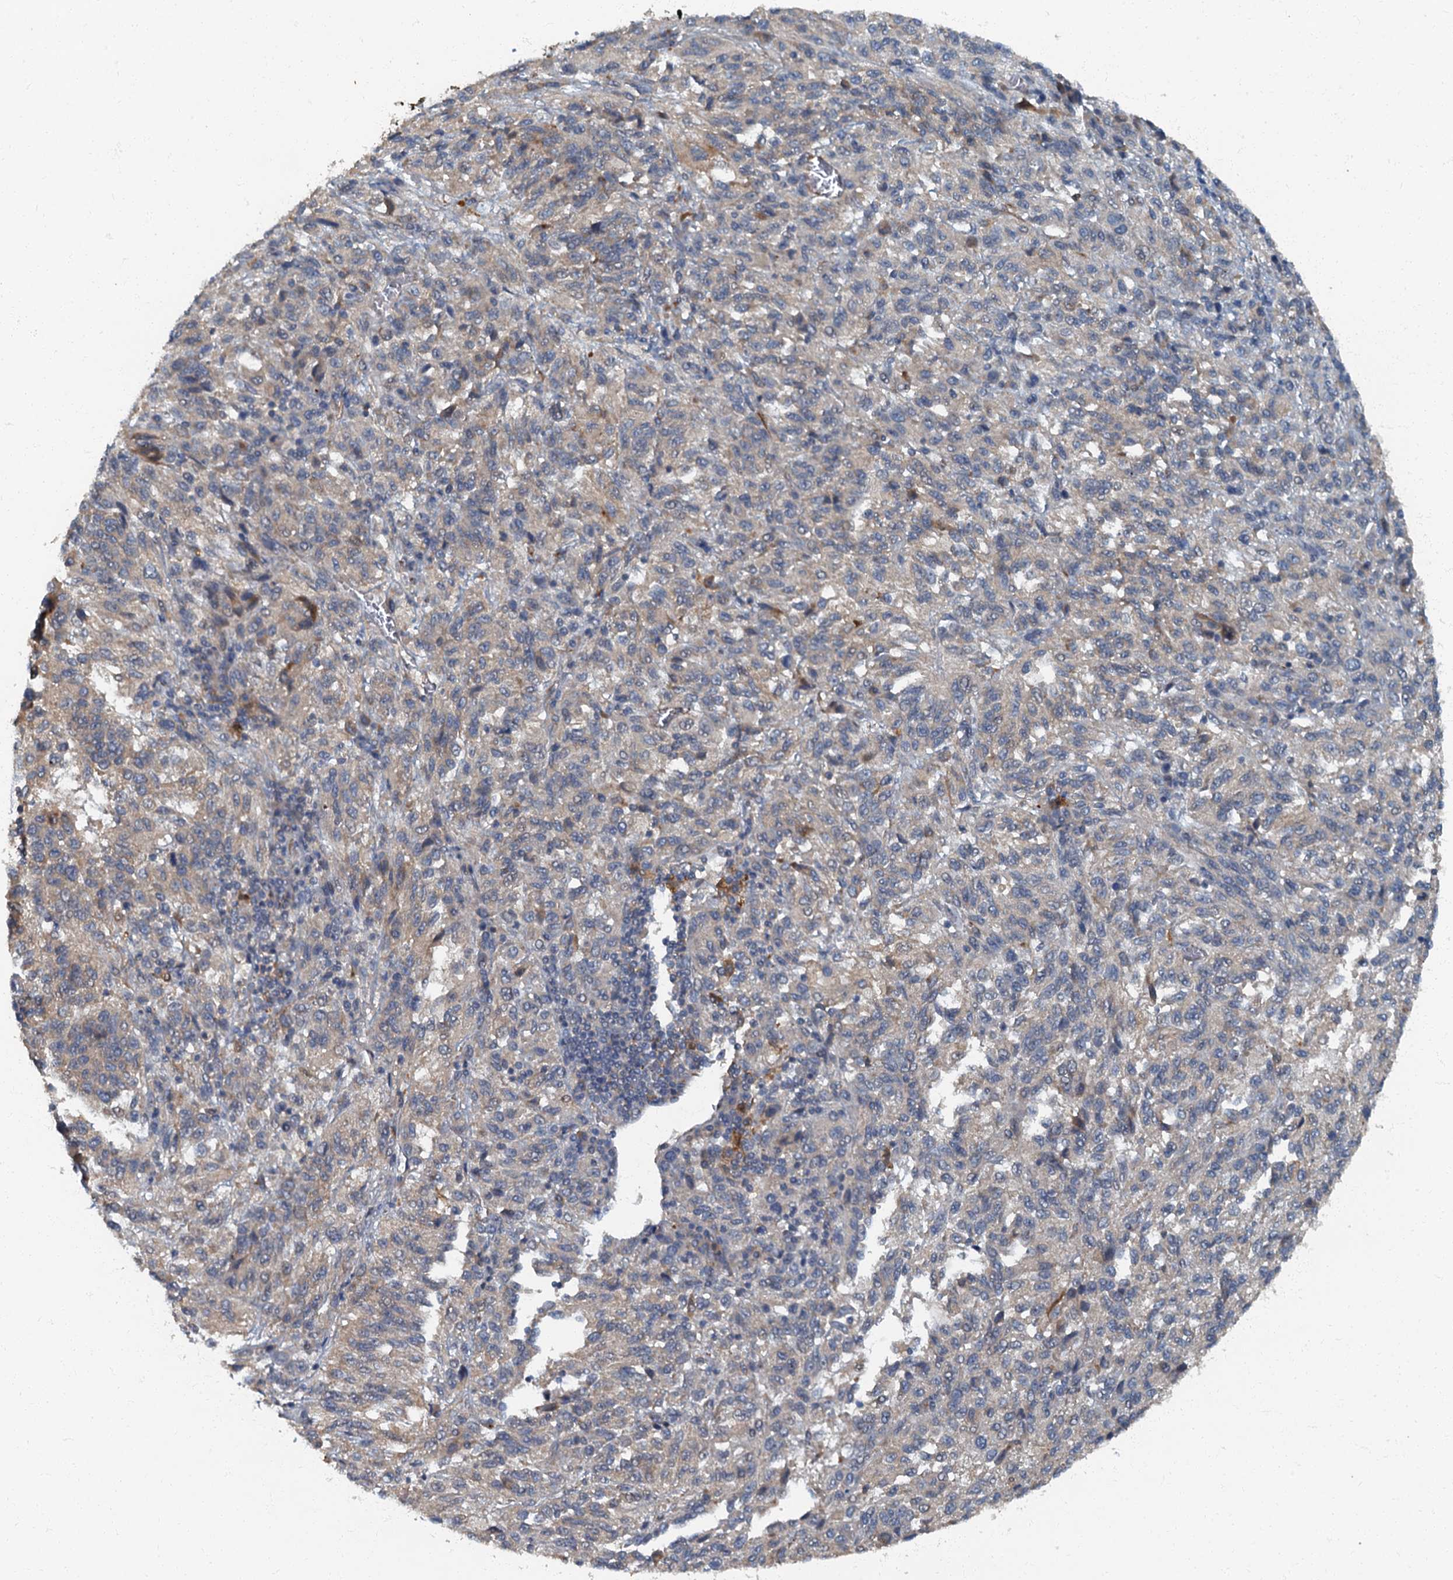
{"staining": {"intensity": "weak", "quantity": "<25%", "location": "cytoplasmic/membranous"}, "tissue": "melanoma", "cell_type": "Tumor cells", "image_type": "cancer", "snomed": [{"axis": "morphology", "description": "Malignant melanoma, Metastatic site"}, {"axis": "topography", "description": "Lung"}], "caption": "This is a micrograph of IHC staining of melanoma, which shows no positivity in tumor cells.", "gene": "ARL11", "patient": {"sex": "male", "age": 64}}